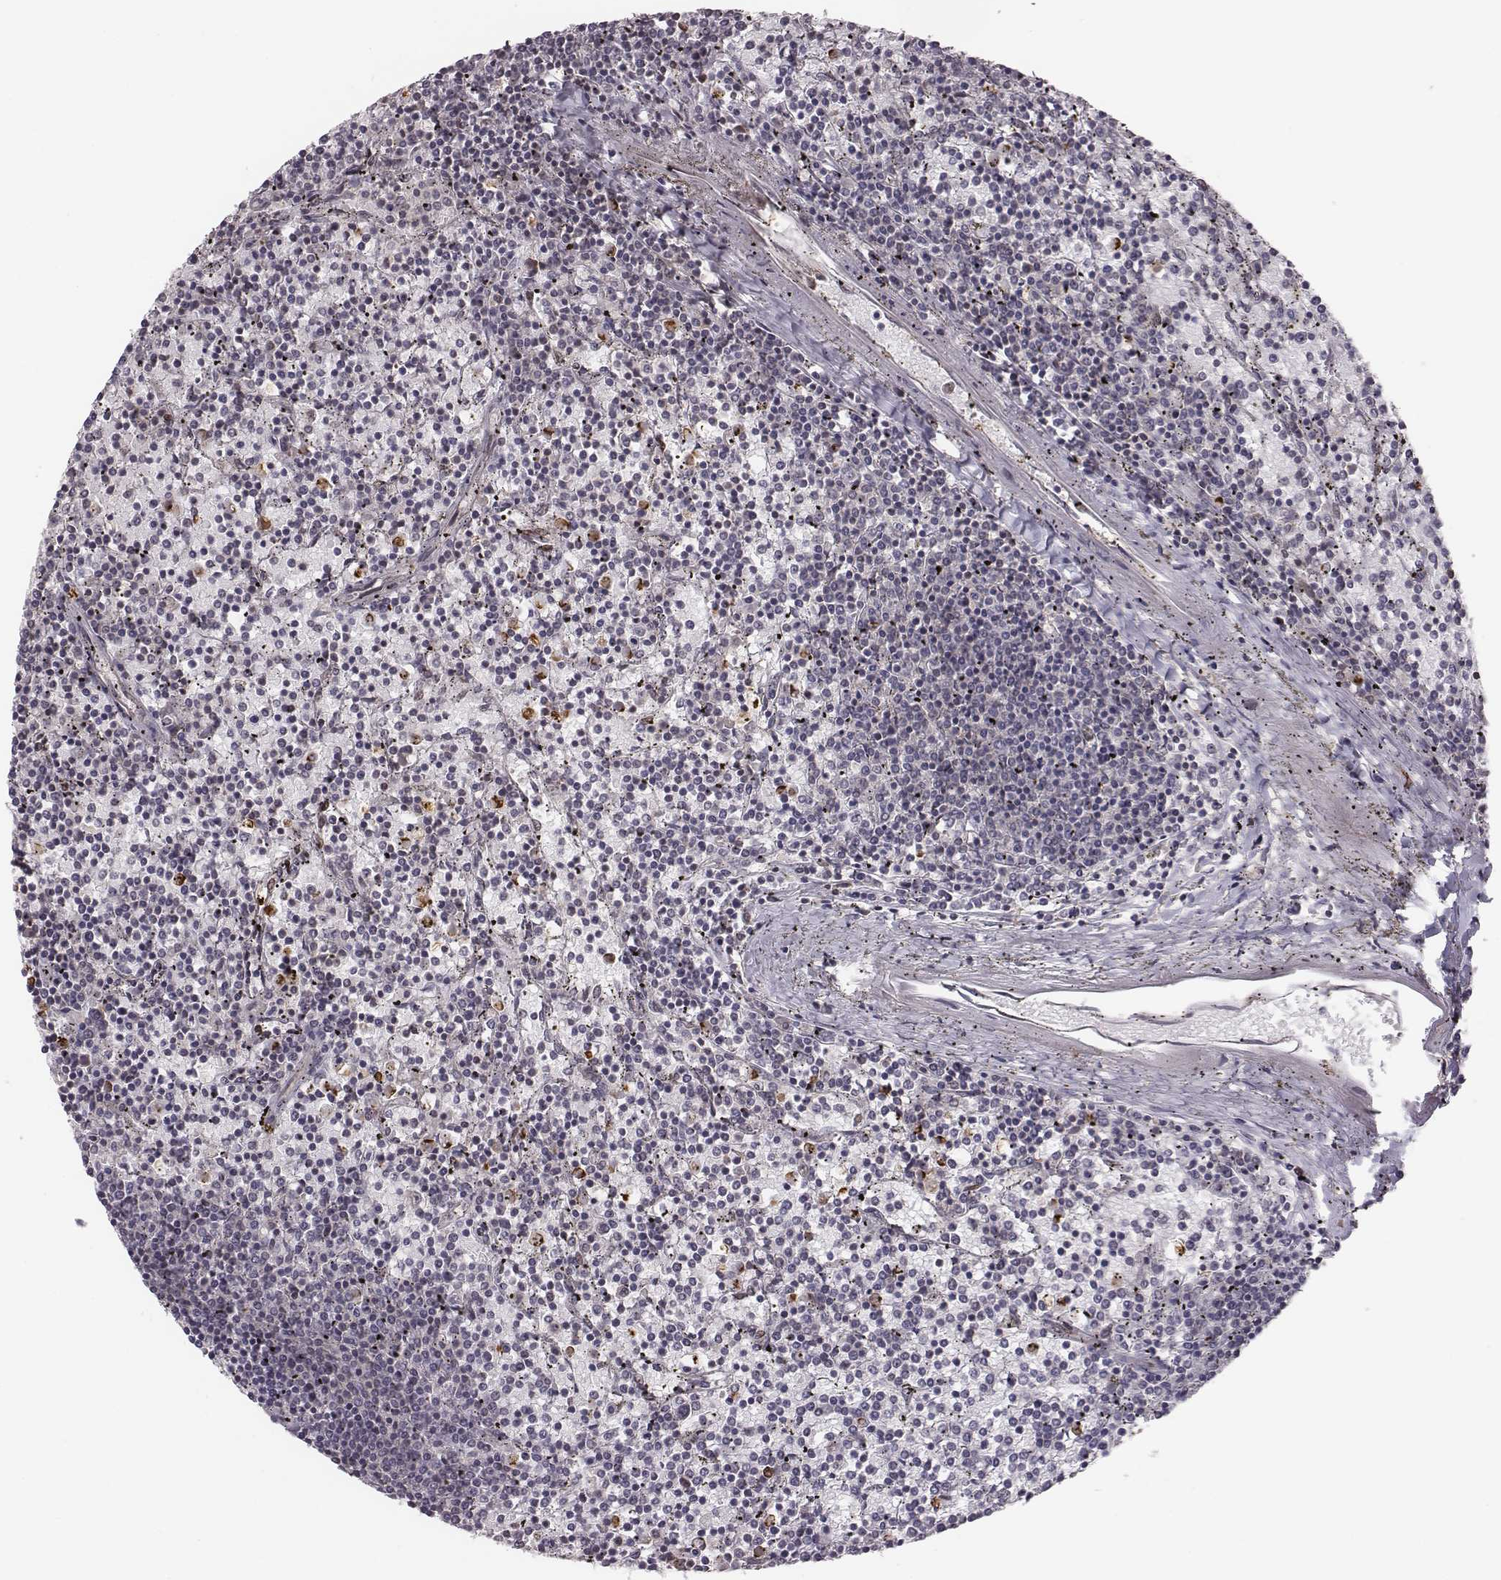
{"staining": {"intensity": "negative", "quantity": "none", "location": "none"}, "tissue": "lymphoma", "cell_type": "Tumor cells", "image_type": "cancer", "snomed": [{"axis": "morphology", "description": "Malignant lymphoma, non-Hodgkin's type, Low grade"}, {"axis": "topography", "description": "Spleen"}], "caption": "DAB (3,3'-diaminobenzidine) immunohistochemical staining of human low-grade malignant lymphoma, non-Hodgkin's type exhibits no significant positivity in tumor cells.", "gene": "RPL3", "patient": {"sex": "female", "age": 77}}